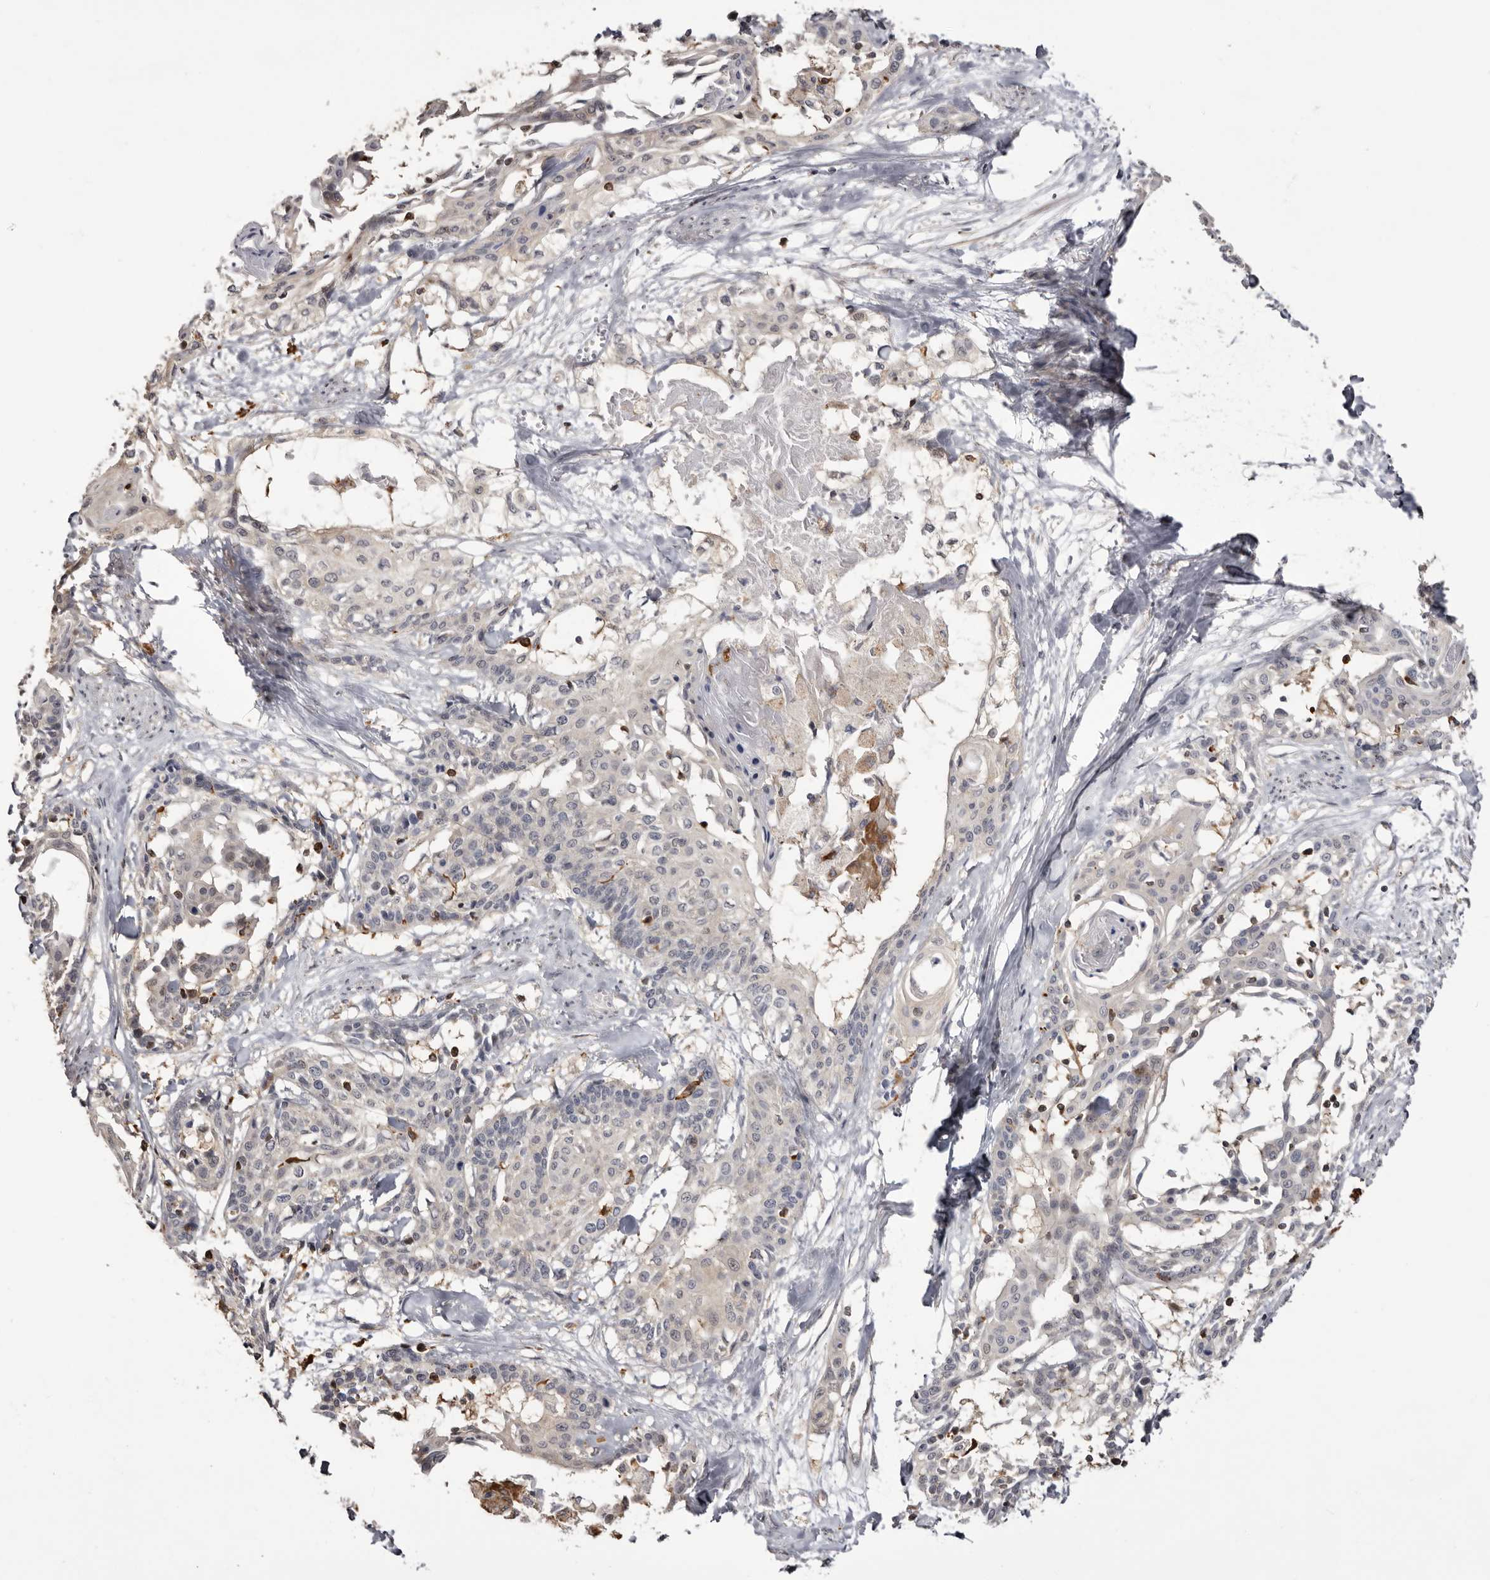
{"staining": {"intensity": "negative", "quantity": "none", "location": "none"}, "tissue": "cervical cancer", "cell_type": "Tumor cells", "image_type": "cancer", "snomed": [{"axis": "morphology", "description": "Squamous cell carcinoma, NOS"}, {"axis": "topography", "description": "Cervix"}], "caption": "Immunohistochemistry (IHC) of human squamous cell carcinoma (cervical) demonstrates no positivity in tumor cells.", "gene": "TNNI1", "patient": {"sex": "female", "age": 57}}